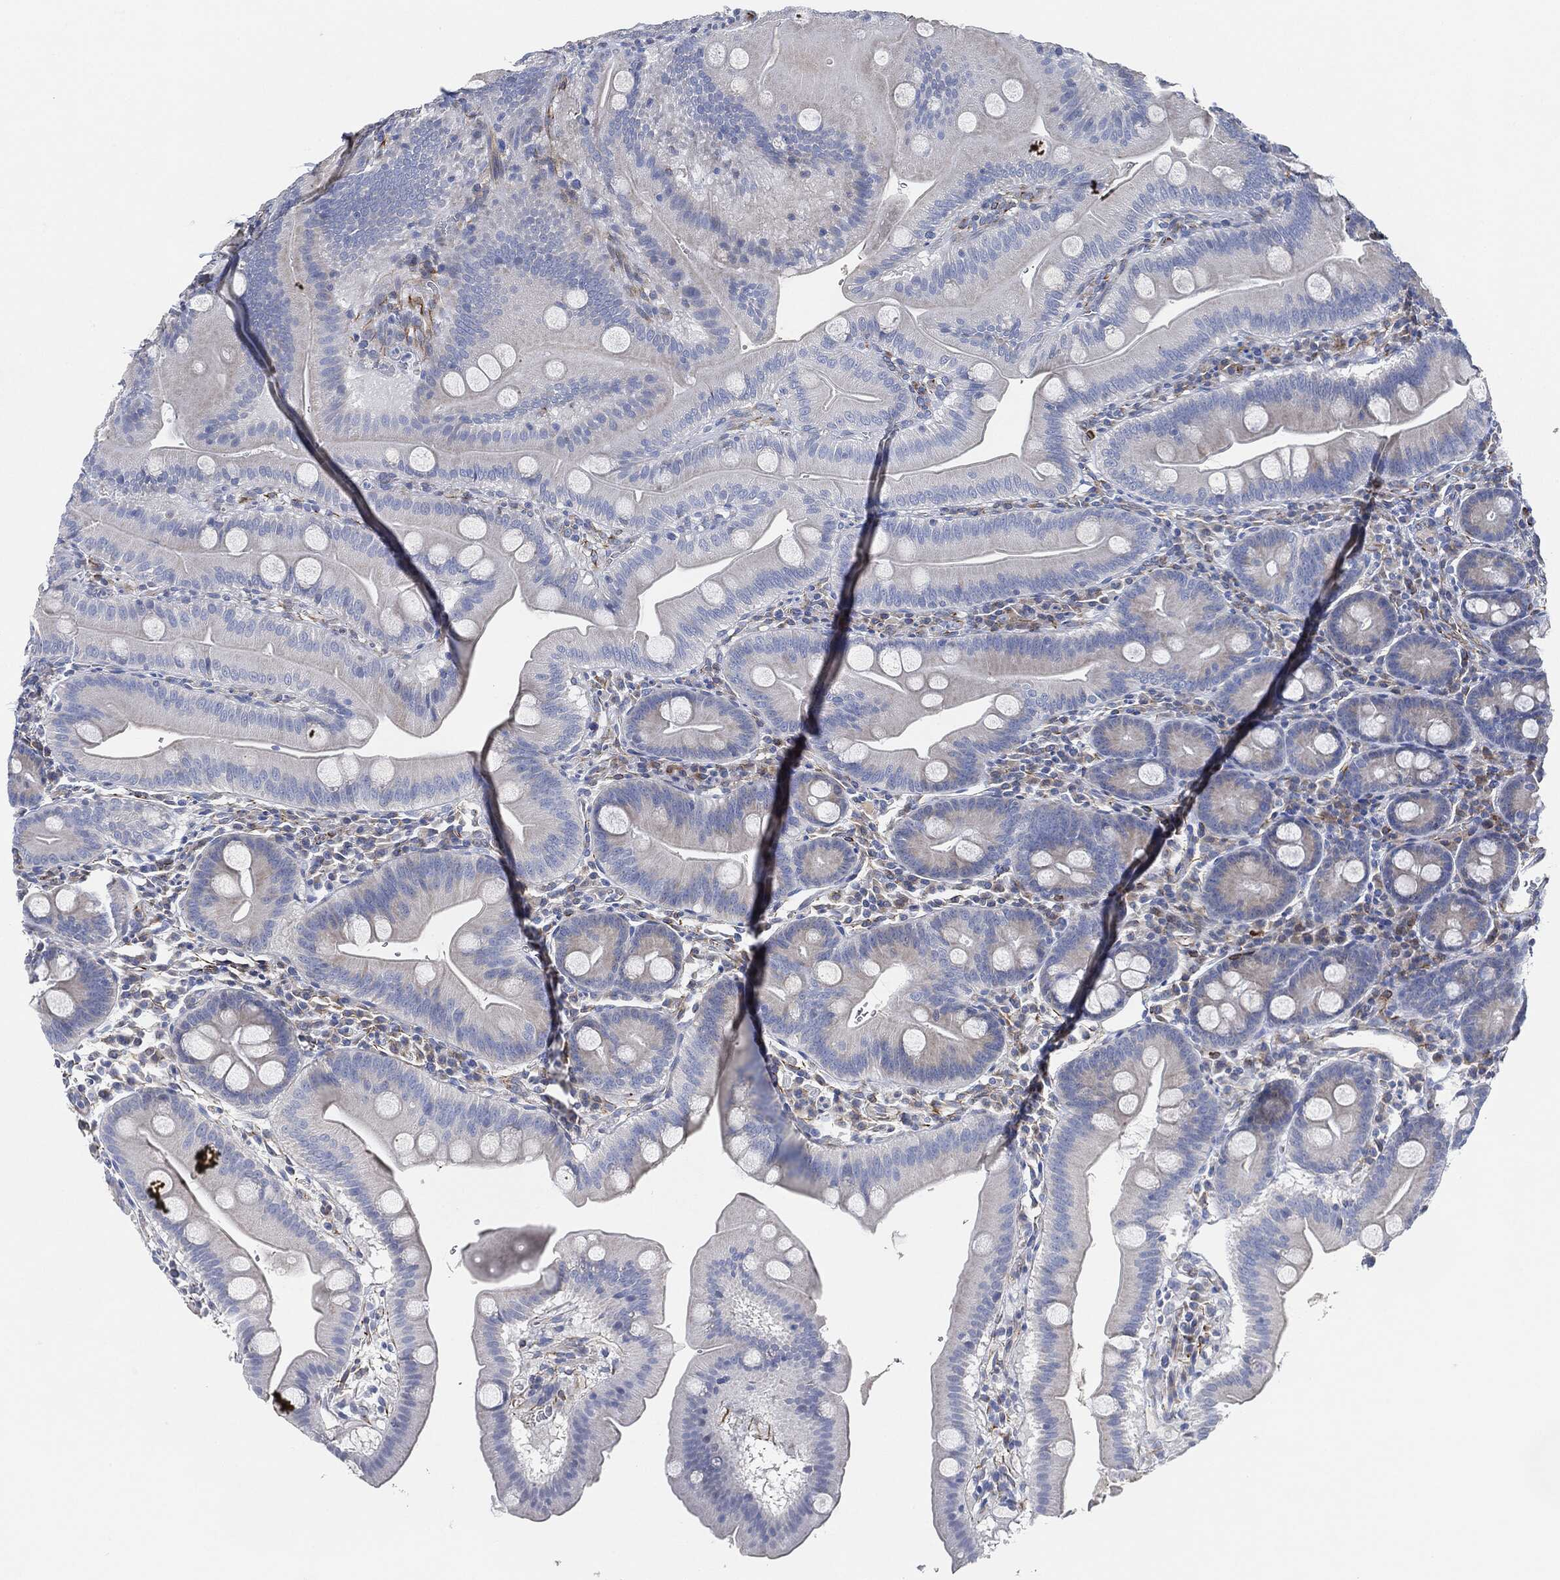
{"staining": {"intensity": "negative", "quantity": "none", "location": "none"}, "tissue": "duodenum", "cell_type": "Glandular cells", "image_type": "normal", "snomed": [{"axis": "morphology", "description": "Normal tissue, NOS"}, {"axis": "topography", "description": "Duodenum"}], "caption": "This is an immunohistochemistry (IHC) photomicrograph of unremarkable human duodenum. There is no positivity in glandular cells.", "gene": "THSD1", "patient": {"sex": "male", "age": 59}}